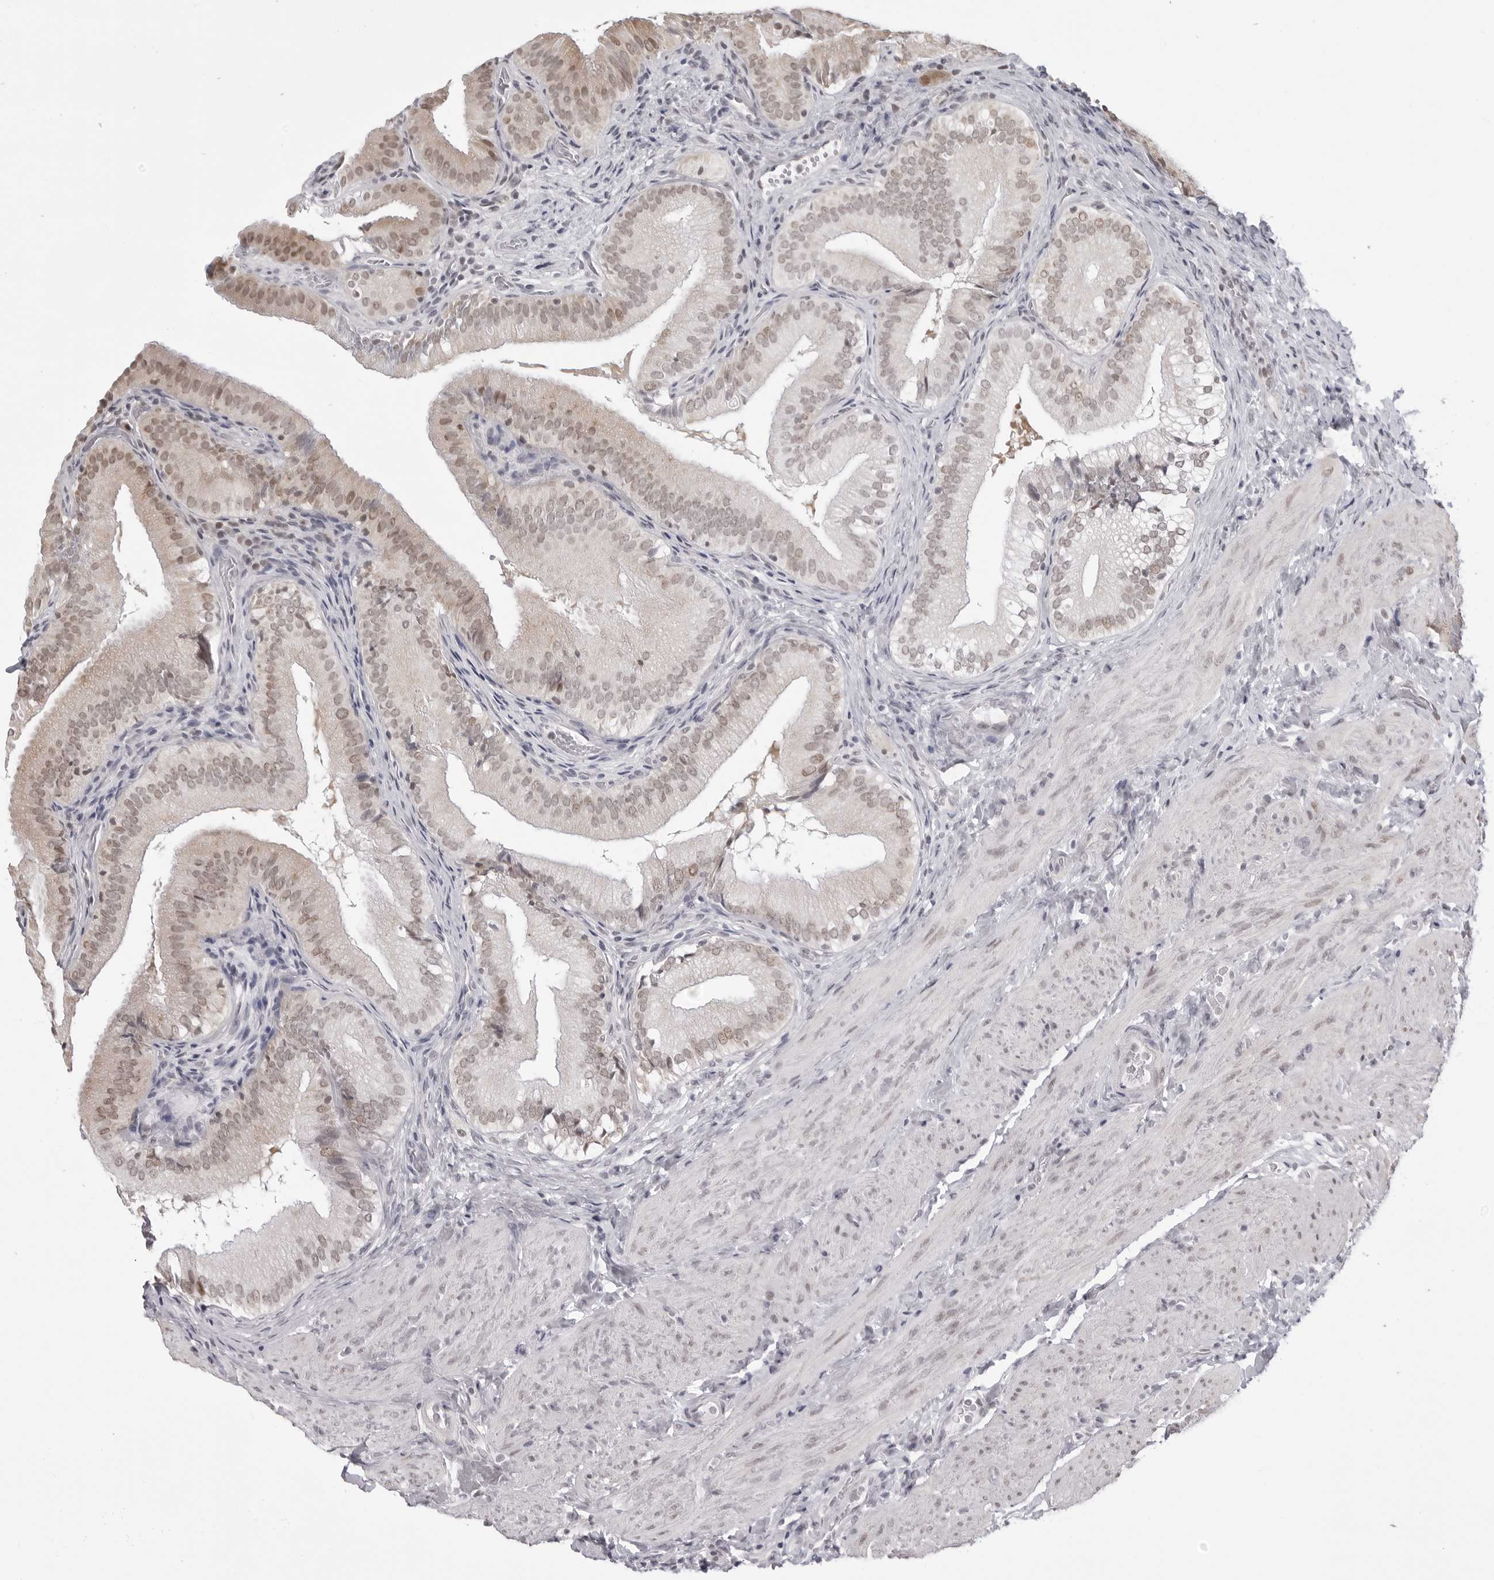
{"staining": {"intensity": "weak", "quantity": ">75%", "location": "nuclear"}, "tissue": "gallbladder", "cell_type": "Glandular cells", "image_type": "normal", "snomed": [{"axis": "morphology", "description": "Normal tissue, NOS"}, {"axis": "topography", "description": "Gallbladder"}], "caption": "Gallbladder stained for a protein displays weak nuclear positivity in glandular cells. (DAB IHC with brightfield microscopy, high magnification).", "gene": "PHF3", "patient": {"sex": "female", "age": 30}}